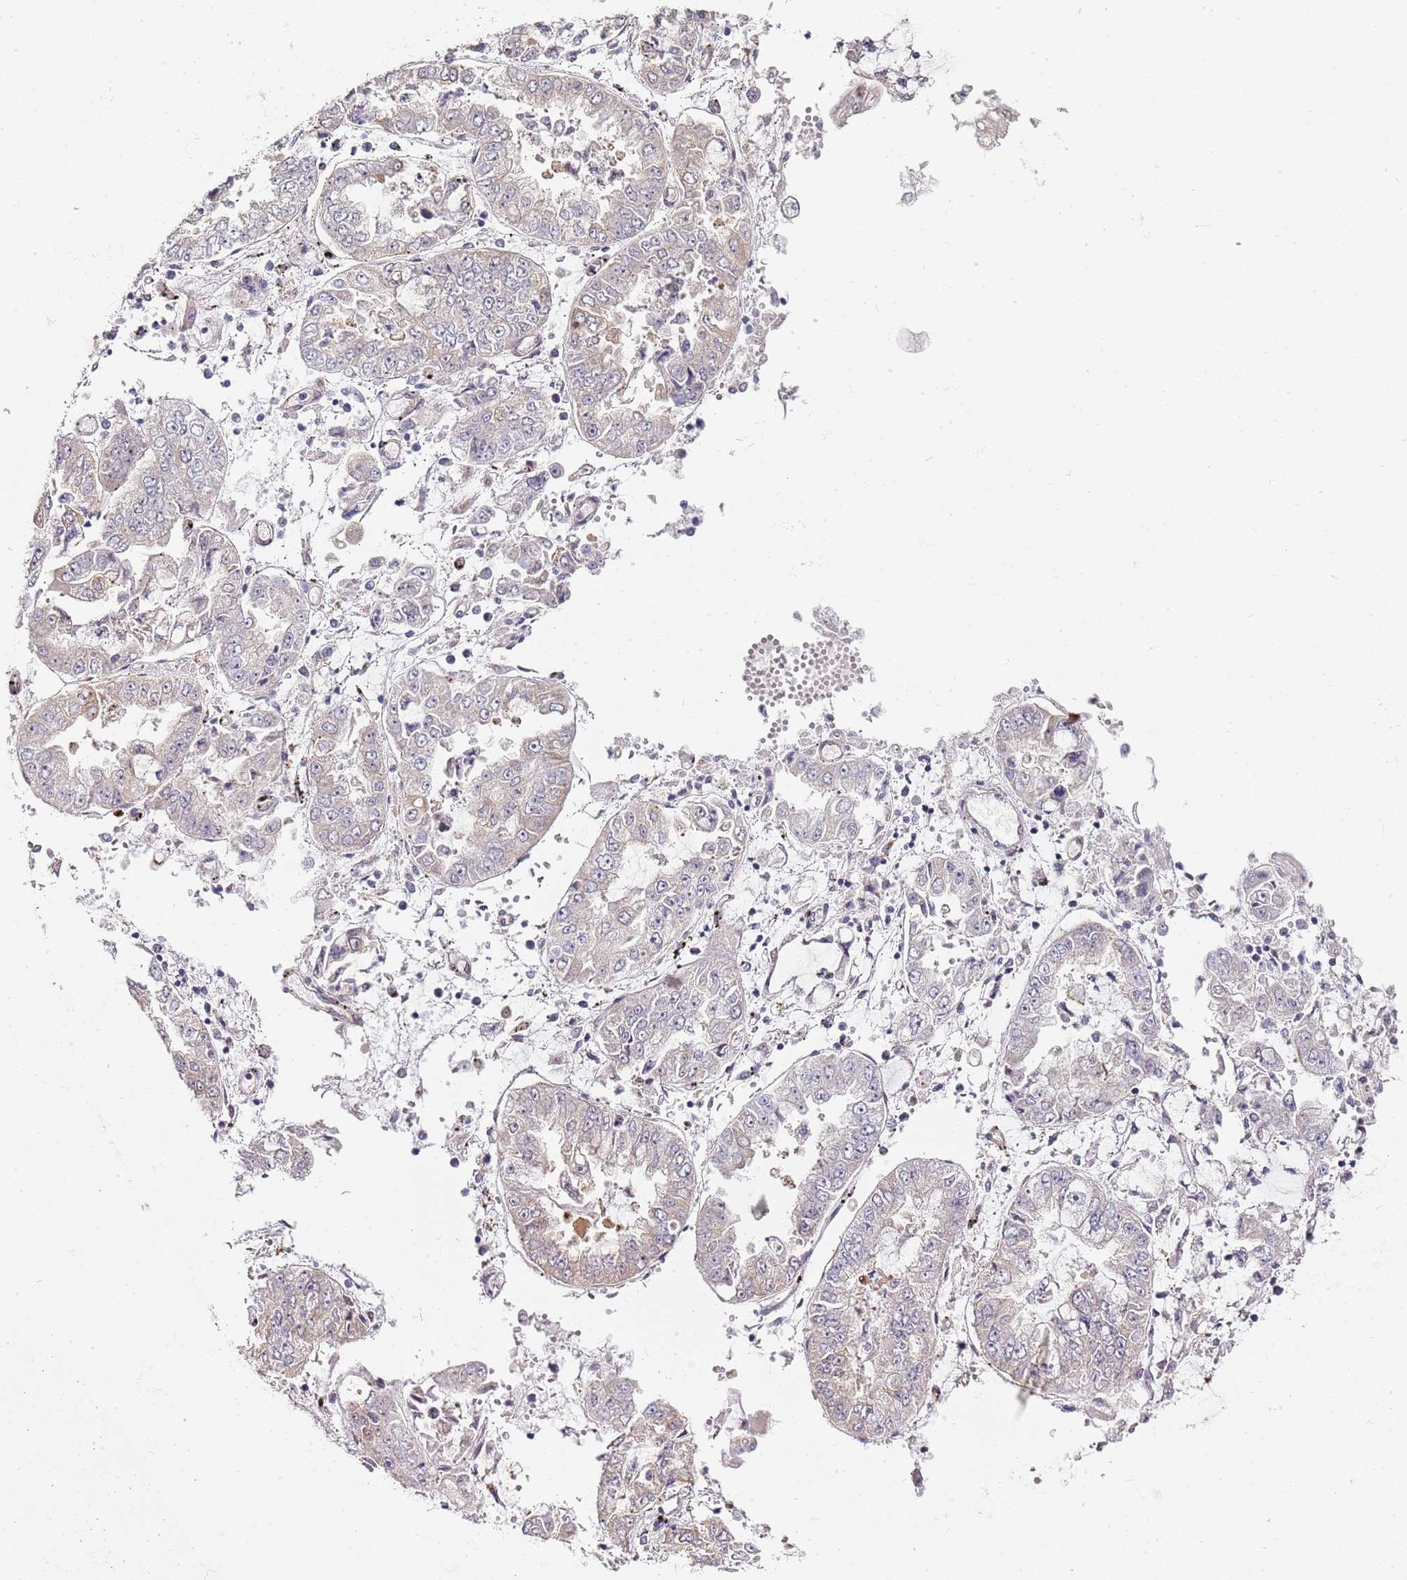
{"staining": {"intensity": "negative", "quantity": "none", "location": "none"}, "tissue": "stomach cancer", "cell_type": "Tumor cells", "image_type": "cancer", "snomed": [{"axis": "morphology", "description": "Adenocarcinoma, NOS"}, {"axis": "topography", "description": "Stomach"}], "caption": "Immunohistochemistry image of stomach cancer (adenocarcinoma) stained for a protein (brown), which reveals no expression in tumor cells. (DAB (3,3'-diaminobenzidine) immunohistochemistry (IHC) visualized using brightfield microscopy, high magnification).", "gene": "TBC1D9", "patient": {"sex": "male", "age": 76}}